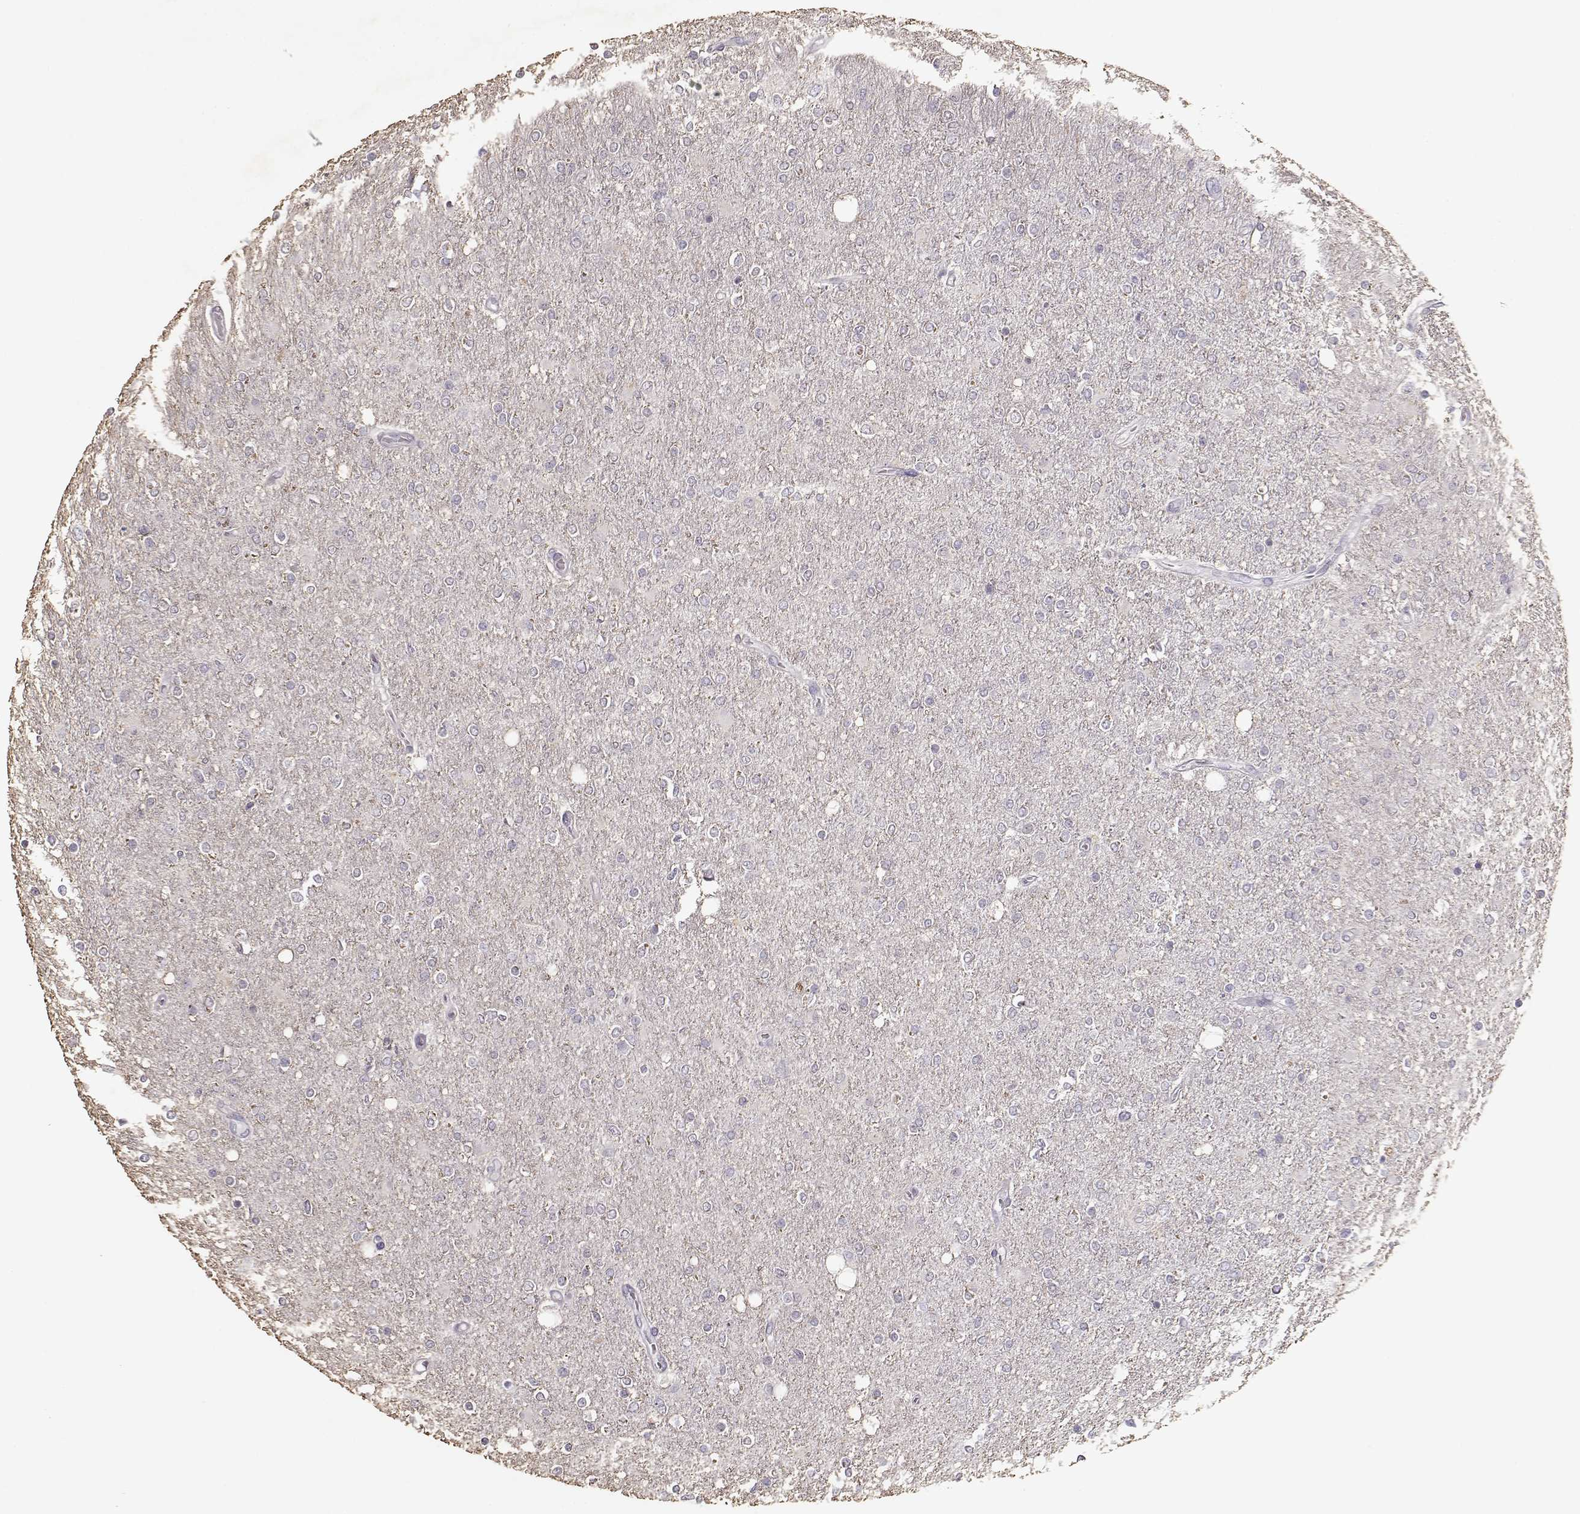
{"staining": {"intensity": "negative", "quantity": "none", "location": "none"}, "tissue": "glioma", "cell_type": "Tumor cells", "image_type": "cancer", "snomed": [{"axis": "morphology", "description": "Glioma, malignant, High grade"}, {"axis": "topography", "description": "Cerebral cortex"}], "caption": "This histopathology image is of high-grade glioma (malignant) stained with immunohistochemistry (IHC) to label a protein in brown with the nuclei are counter-stained blue. There is no positivity in tumor cells.", "gene": "UROC1", "patient": {"sex": "male", "age": 70}}